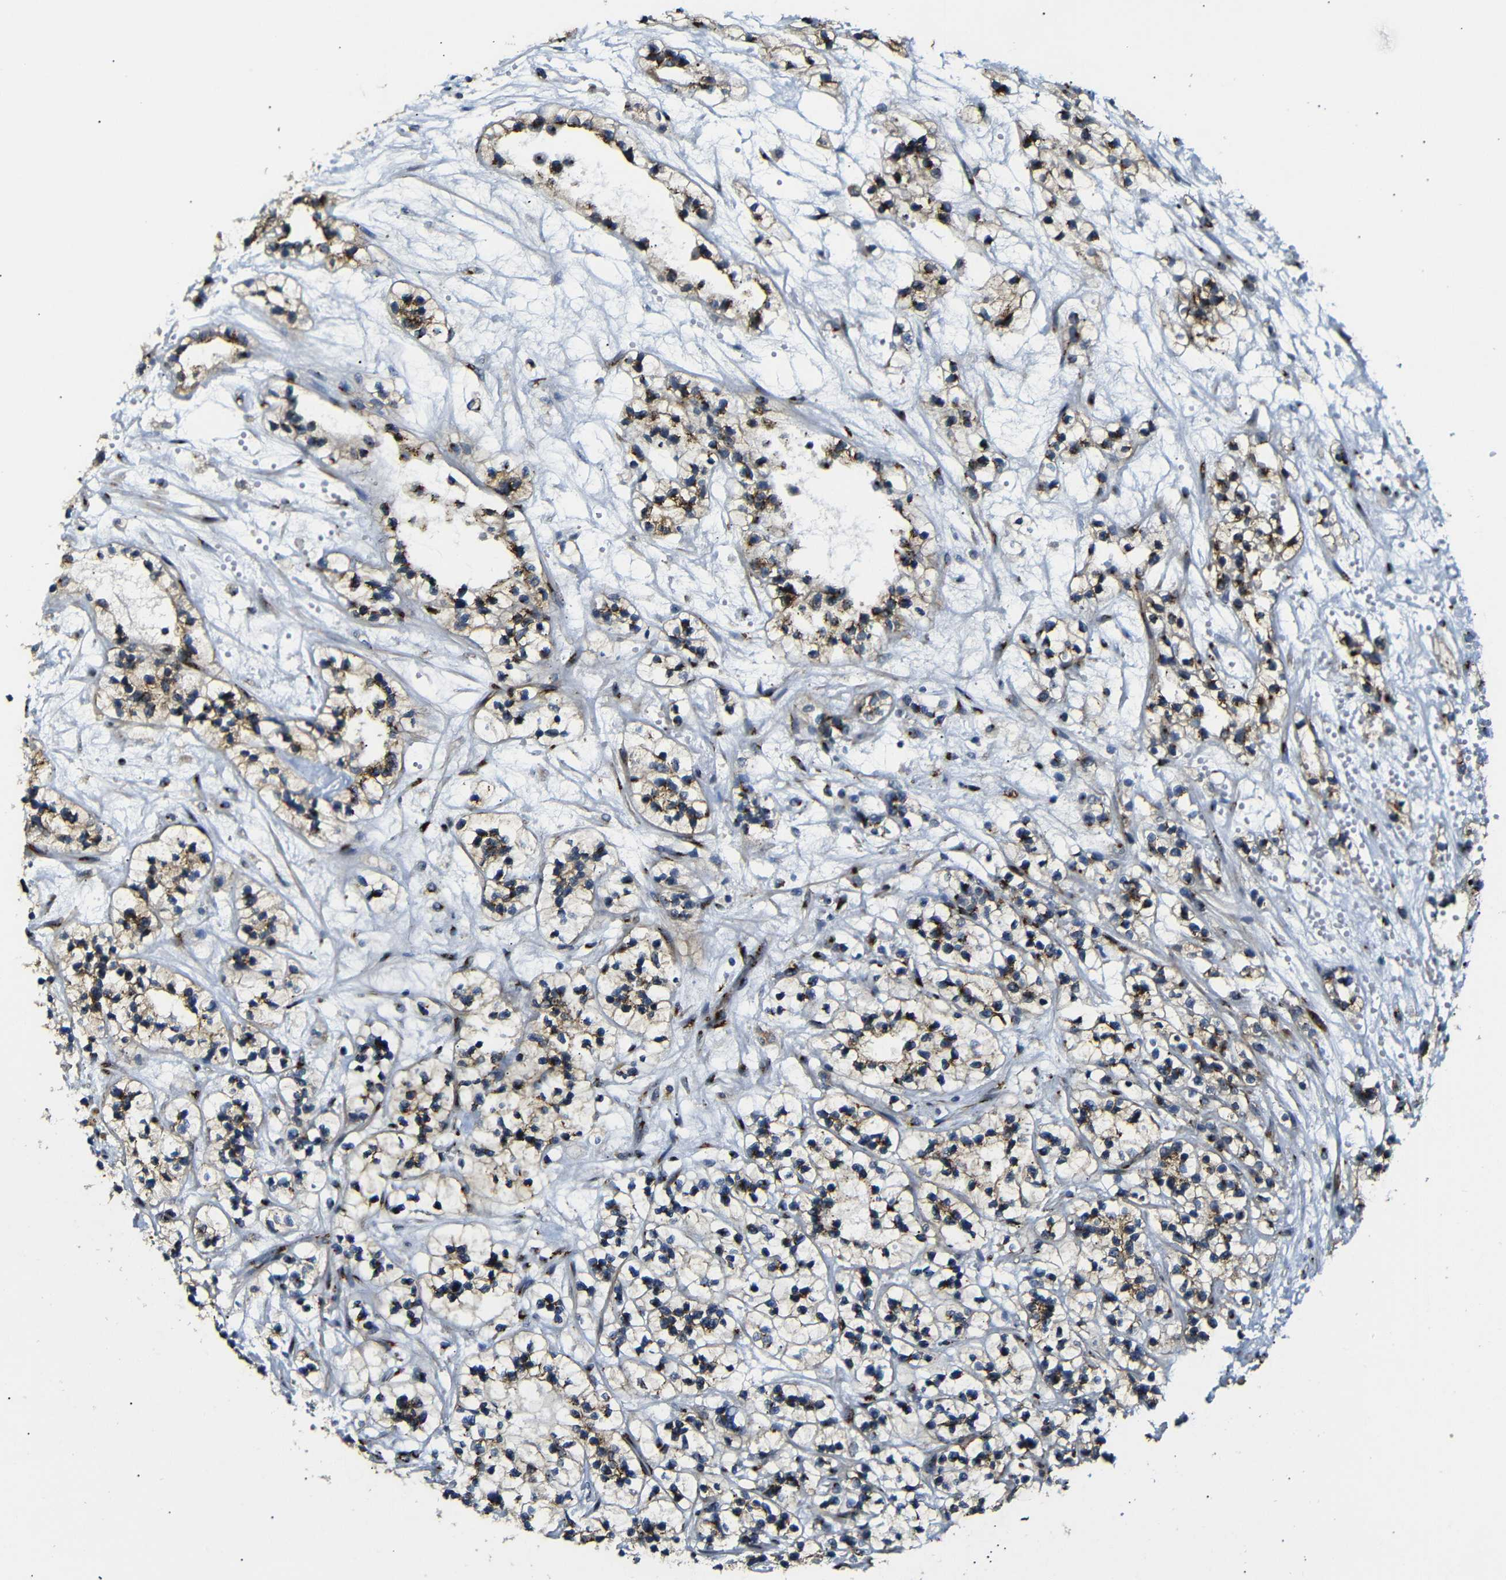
{"staining": {"intensity": "moderate", "quantity": "25%-75%", "location": "cytoplasmic/membranous"}, "tissue": "renal cancer", "cell_type": "Tumor cells", "image_type": "cancer", "snomed": [{"axis": "morphology", "description": "Adenocarcinoma, NOS"}, {"axis": "topography", "description": "Kidney"}], "caption": "Brown immunohistochemical staining in human renal cancer (adenocarcinoma) shows moderate cytoplasmic/membranous expression in approximately 25%-75% of tumor cells.", "gene": "TGOLN2", "patient": {"sex": "female", "age": 57}}